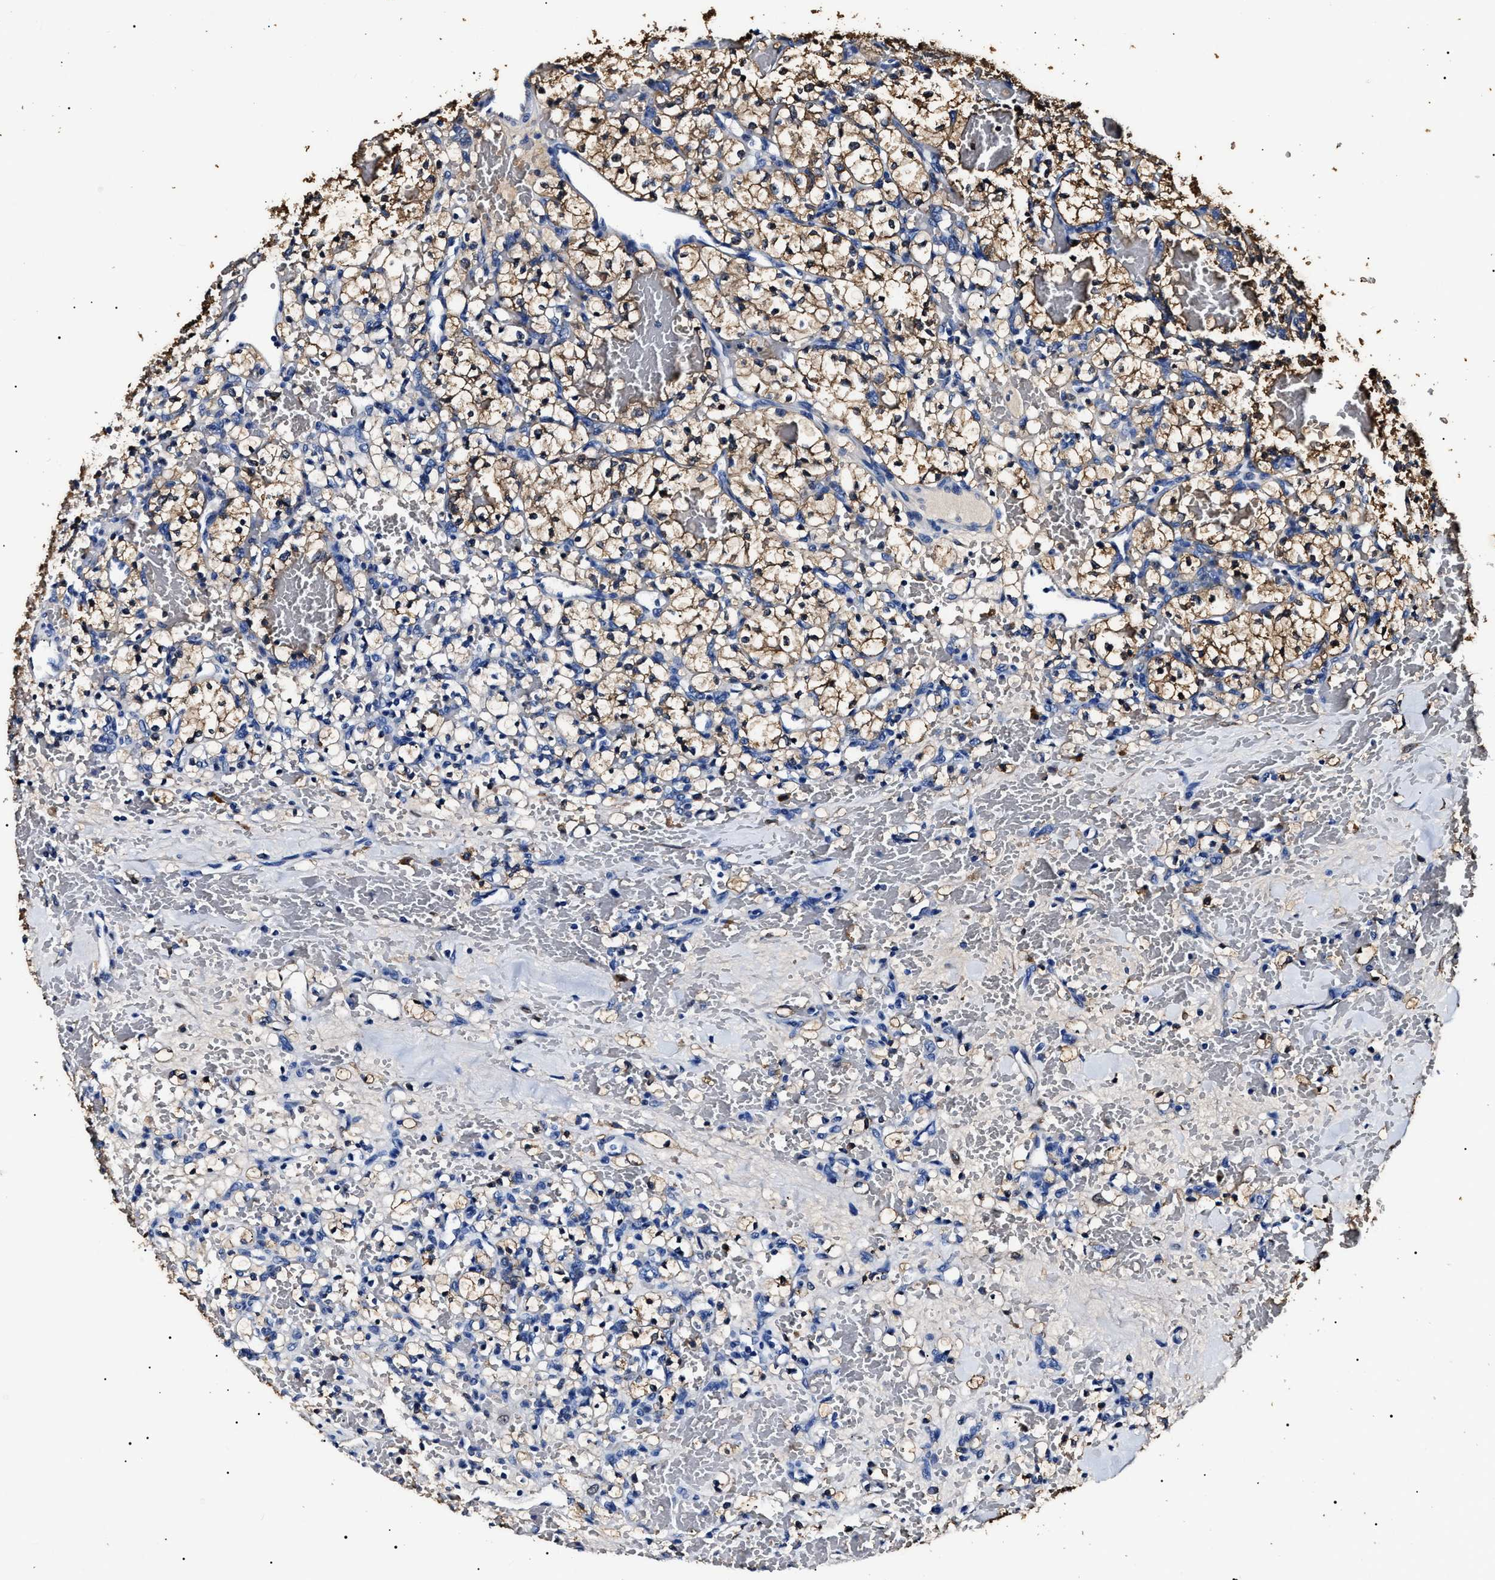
{"staining": {"intensity": "moderate", "quantity": "<25%", "location": "cytoplasmic/membranous"}, "tissue": "renal cancer", "cell_type": "Tumor cells", "image_type": "cancer", "snomed": [{"axis": "morphology", "description": "Adenocarcinoma, NOS"}, {"axis": "topography", "description": "Kidney"}], "caption": "Renal cancer stained with DAB immunohistochemistry shows low levels of moderate cytoplasmic/membranous expression in about <25% of tumor cells.", "gene": "ALDH1A1", "patient": {"sex": "female", "age": 60}}